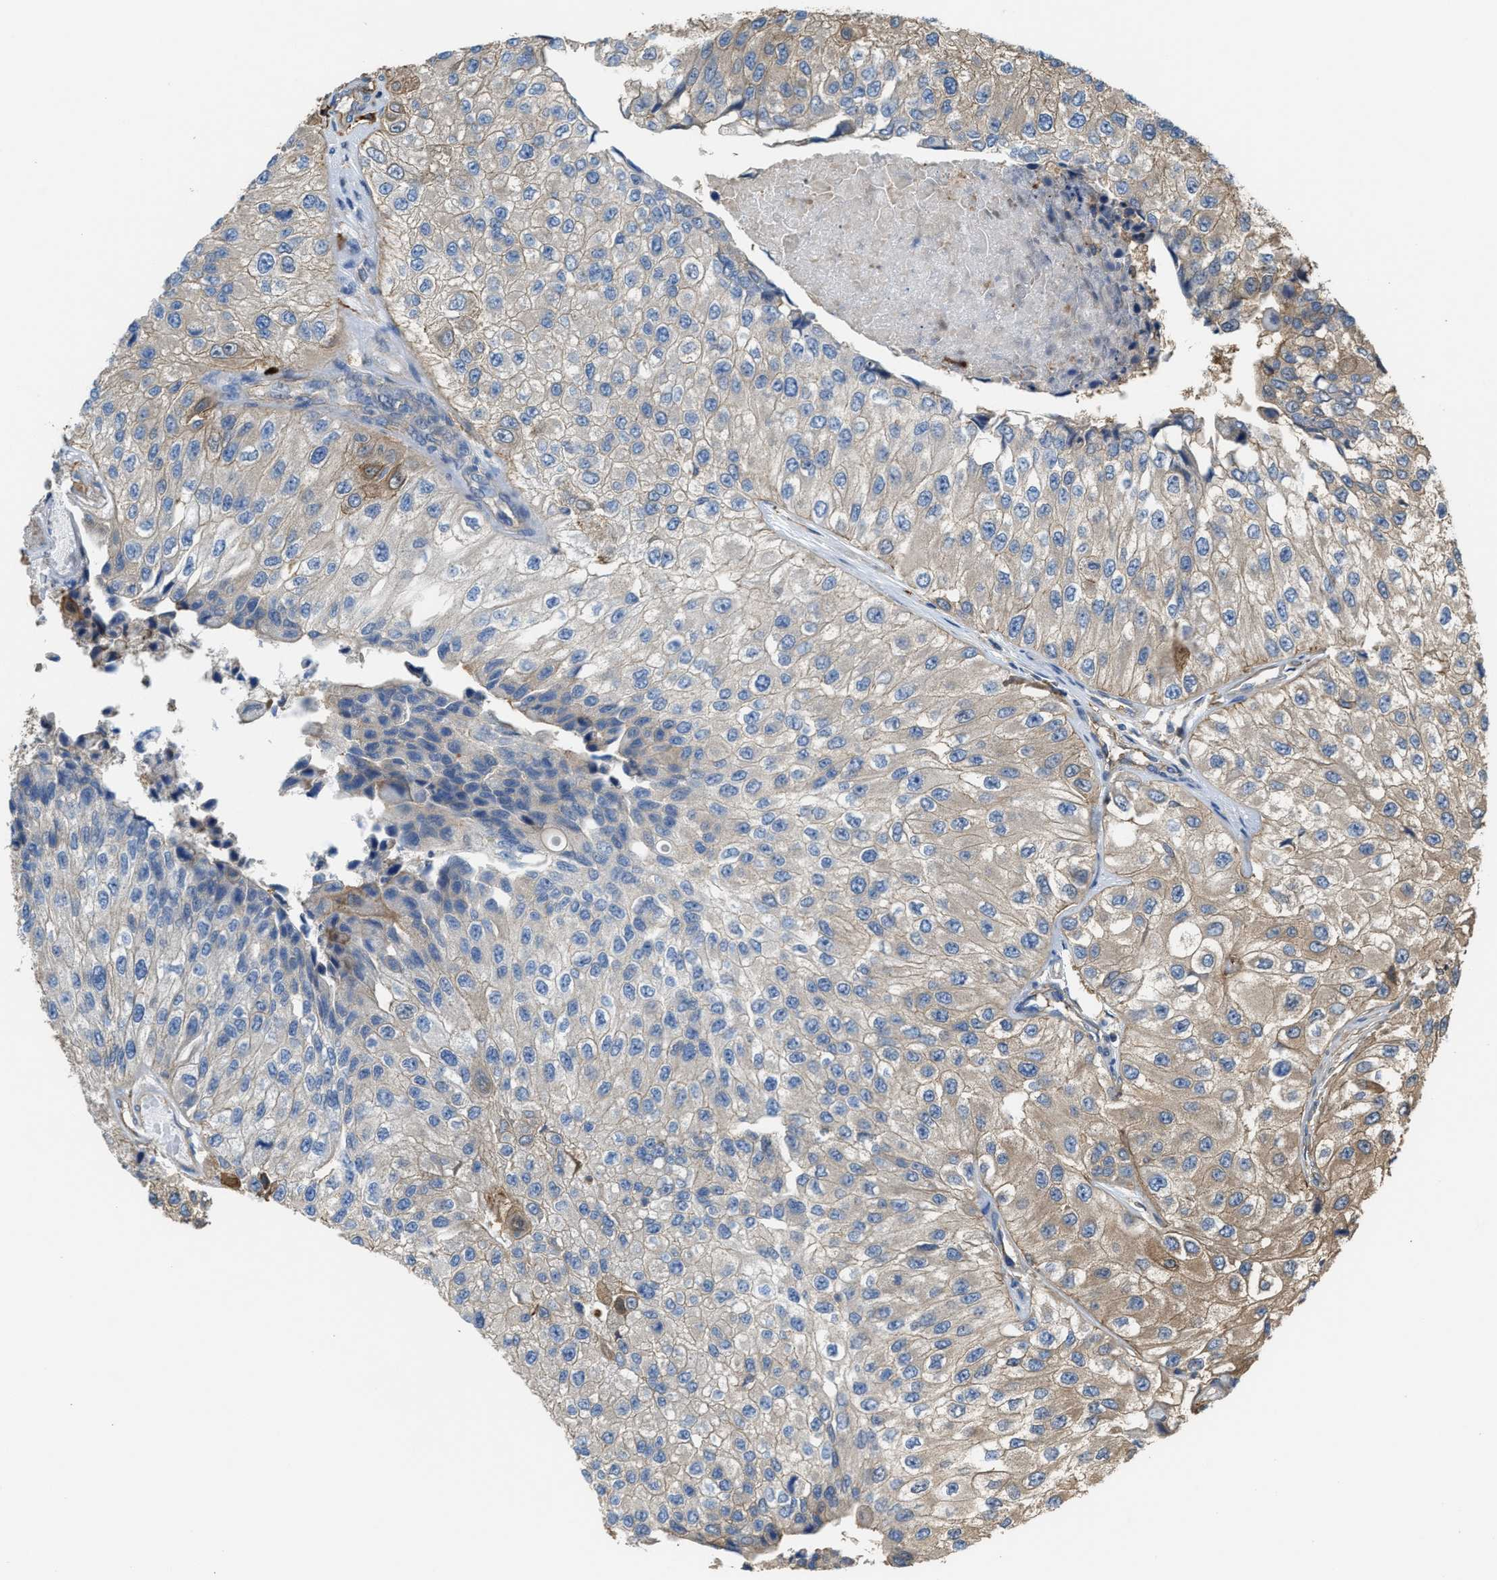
{"staining": {"intensity": "weak", "quantity": "25%-75%", "location": "cytoplasmic/membranous"}, "tissue": "urothelial cancer", "cell_type": "Tumor cells", "image_type": "cancer", "snomed": [{"axis": "morphology", "description": "Urothelial carcinoma, High grade"}, {"axis": "topography", "description": "Kidney"}, {"axis": "topography", "description": "Urinary bladder"}], "caption": "Weak cytoplasmic/membranous expression is seen in about 25%-75% of tumor cells in urothelial carcinoma (high-grade).", "gene": "ATIC", "patient": {"sex": "male", "age": 77}}